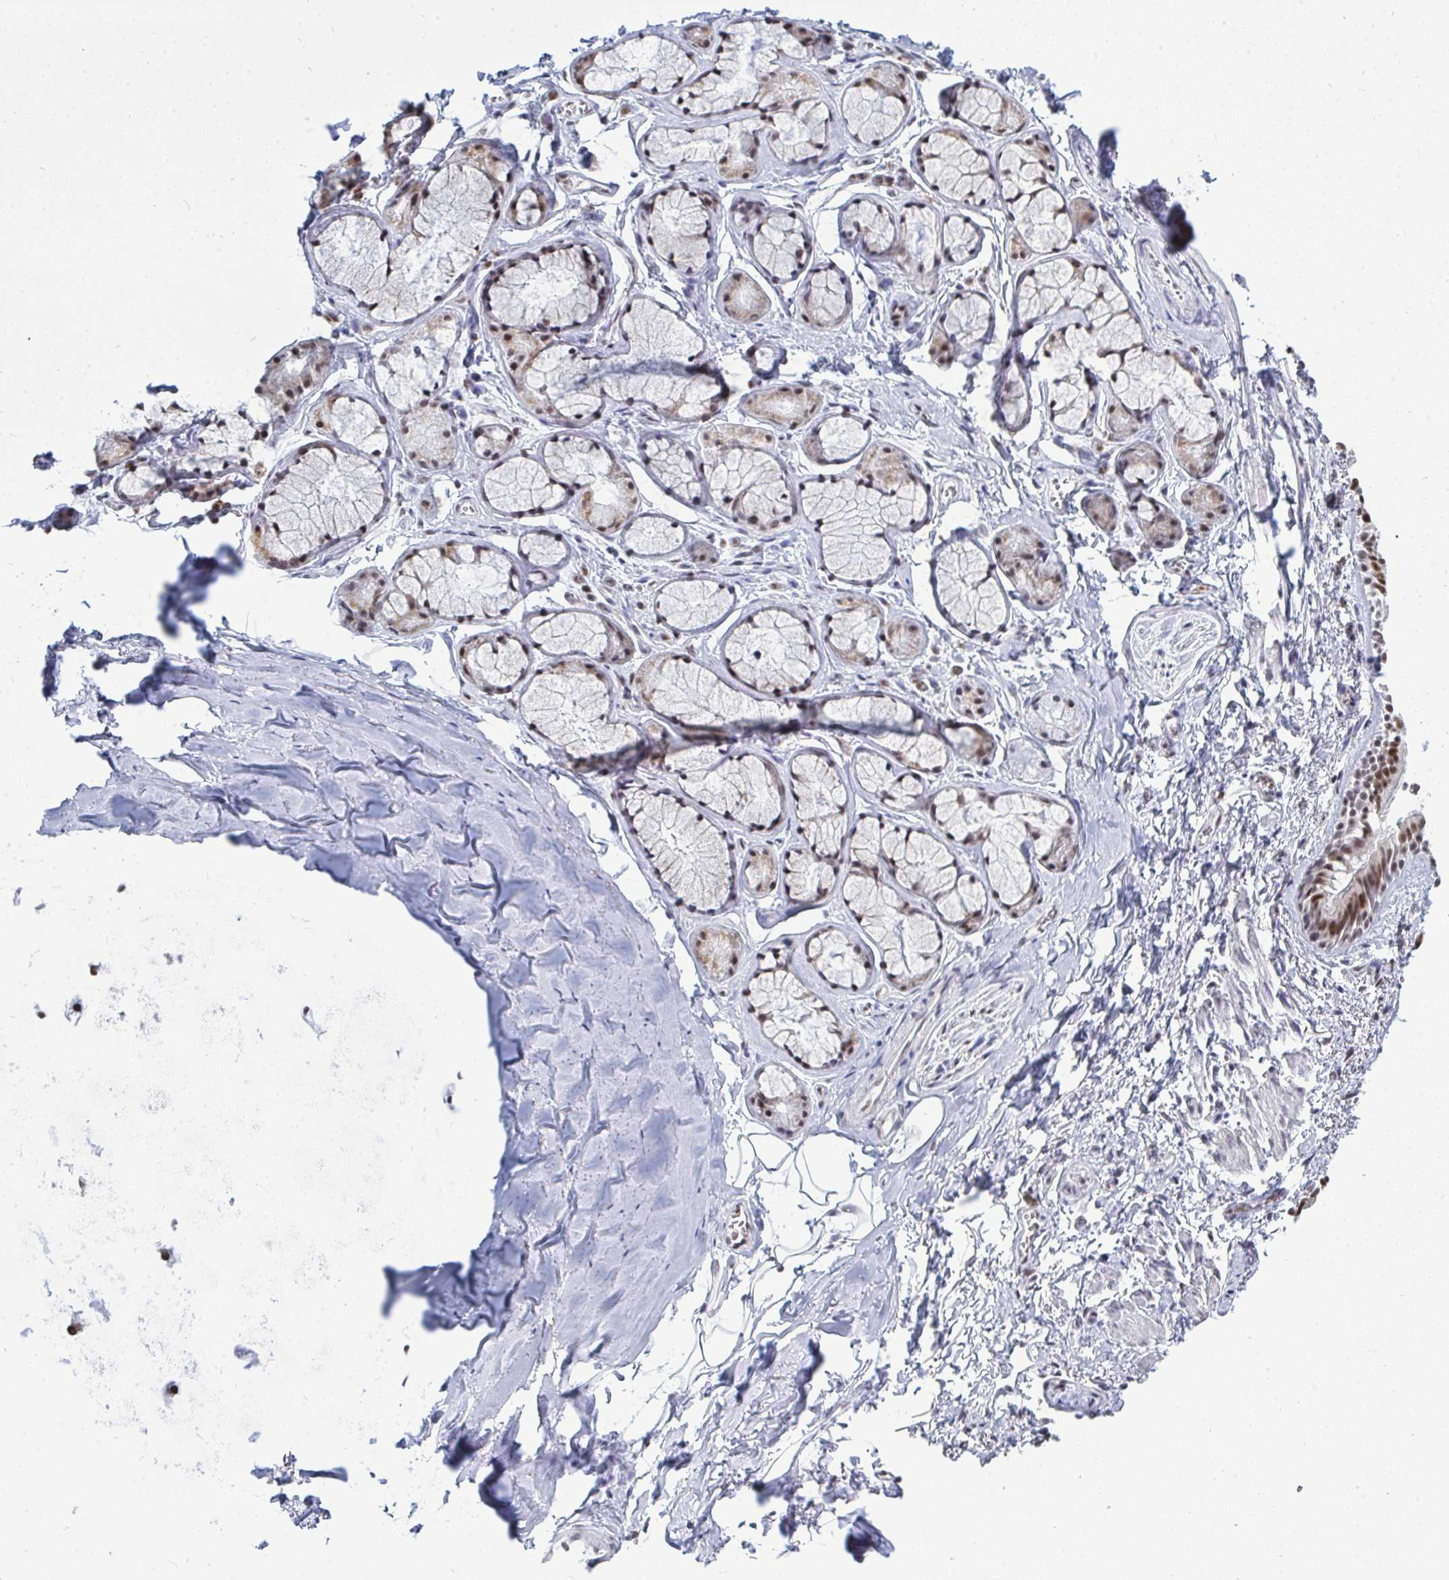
{"staining": {"intensity": "moderate", "quantity": "25%-75%", "location": "nuclear"}, "tissue": "bronchus", "cell_type": "Respiratory epithelial cells", "image_type": "normal", "snomed": [{"axis": "morphology", "description": "Normal tissue, NOS"}, {"axis": "topography", "description": "Cartilage tissue"}, {"axis": "topography", "description": "Bronchus"}, {"axis": "topography", "description": "Peripheral nerve tissue"}], "caption": "Moderate nuclear staining for a protein is appreciated in about 25%-75% of respiratory epithelial cells of normal bronchus using IHC.", "gene": "TRIP12", "patient": {"sex": "female", "age": 59}}